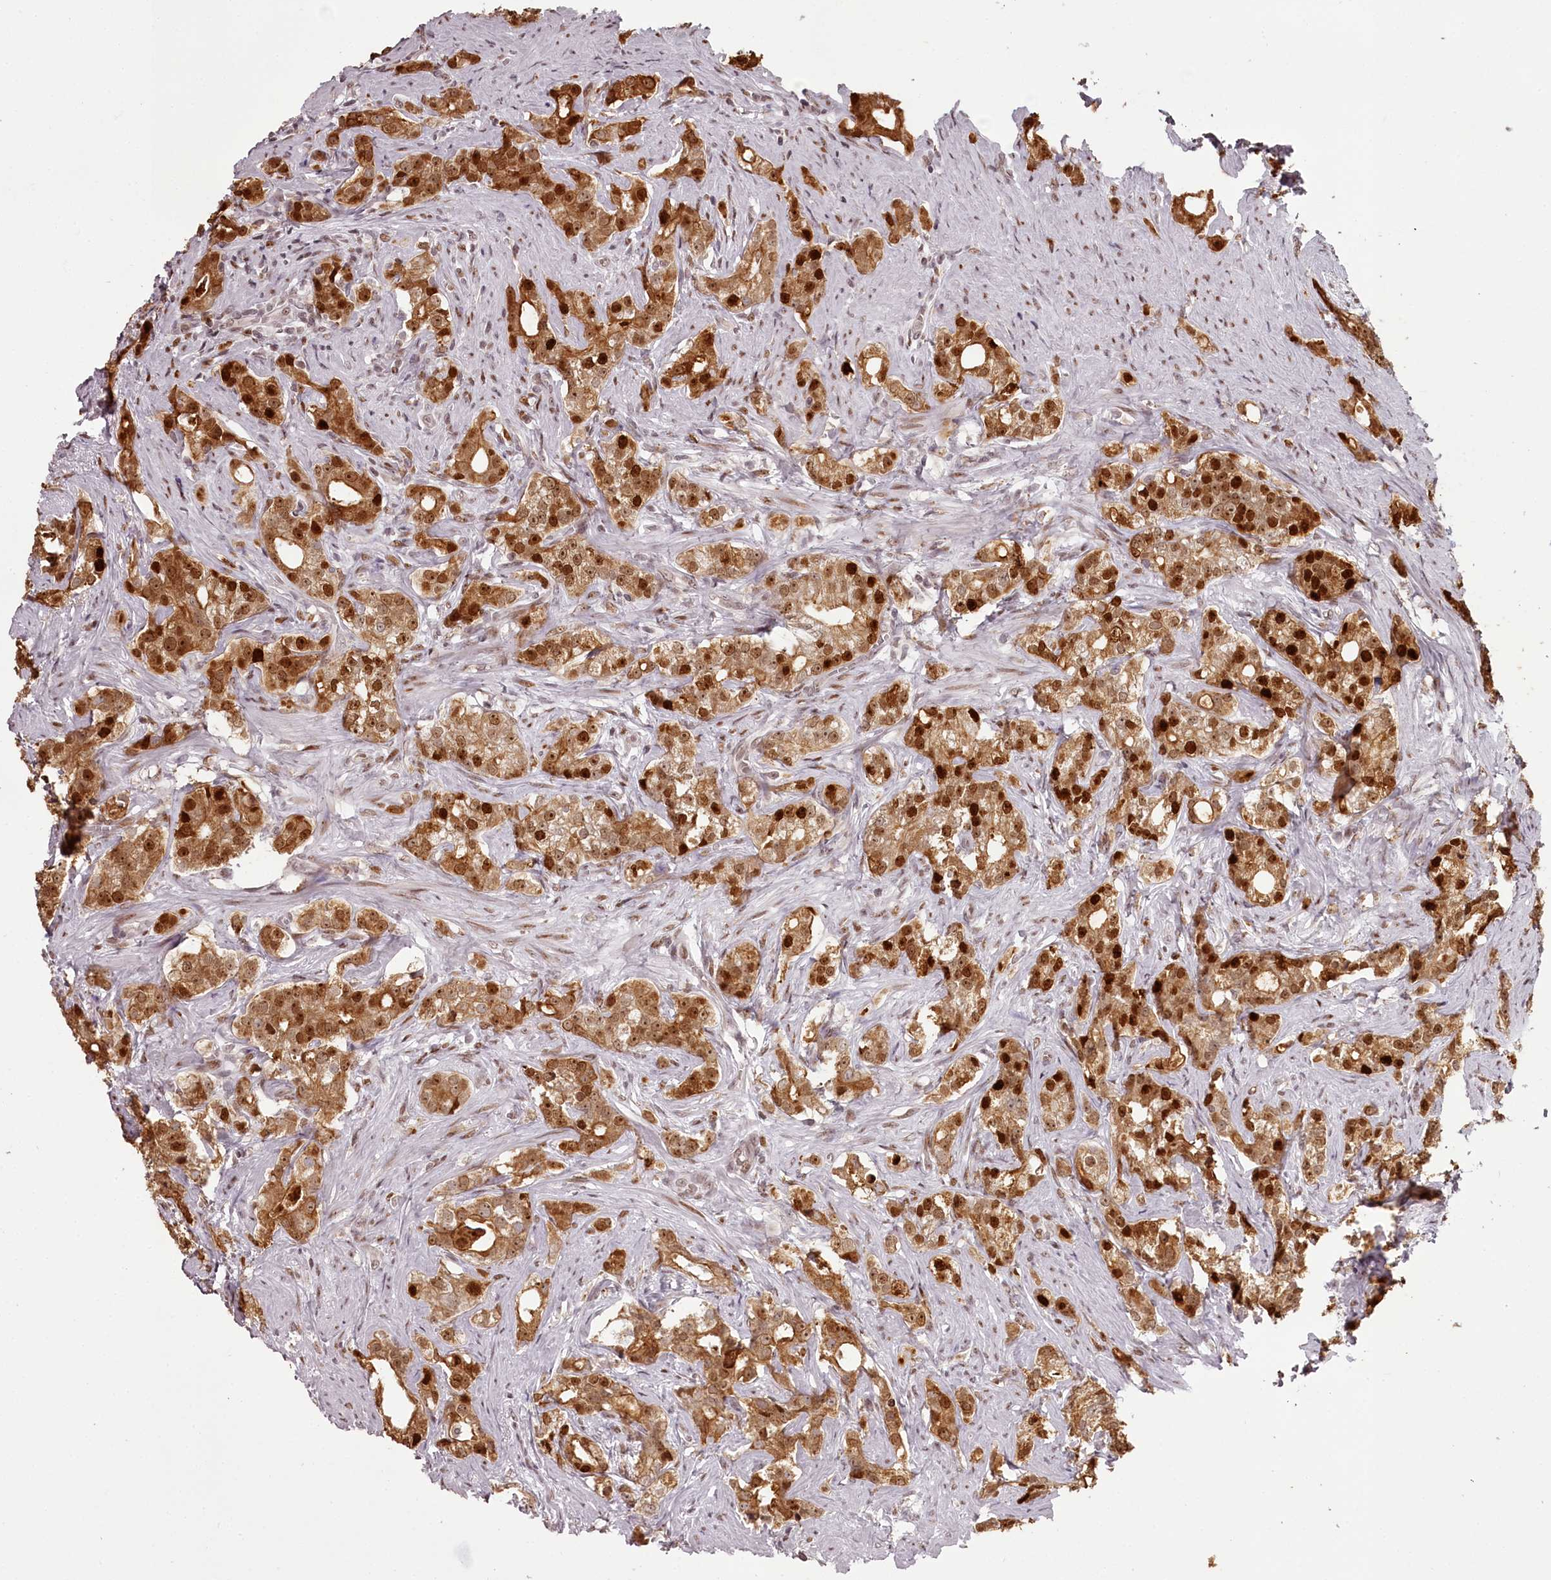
{"staining": {"intensity": "strong", "quantity": ">75%", "location": "cytoplasmic/membranous,nuclear"}, "tissue": "prostate cancer", "cell_type": "Tumor cells", "image_type": "cancer", "snomed": [{"axis": "morphology", "description": "Adenocarcinoma, Low grade"}, {"axis": "topography", "description": "Prostate"}], "caption": "A histopathology image of low-grade adenocarcinoma (prostate) stained for a protein reveals strong cytoplasmic/membranous and nuclear brown staining in tumor cells.", "gene": "THYN1", "patient": {"sex": "male", "age": 71}}